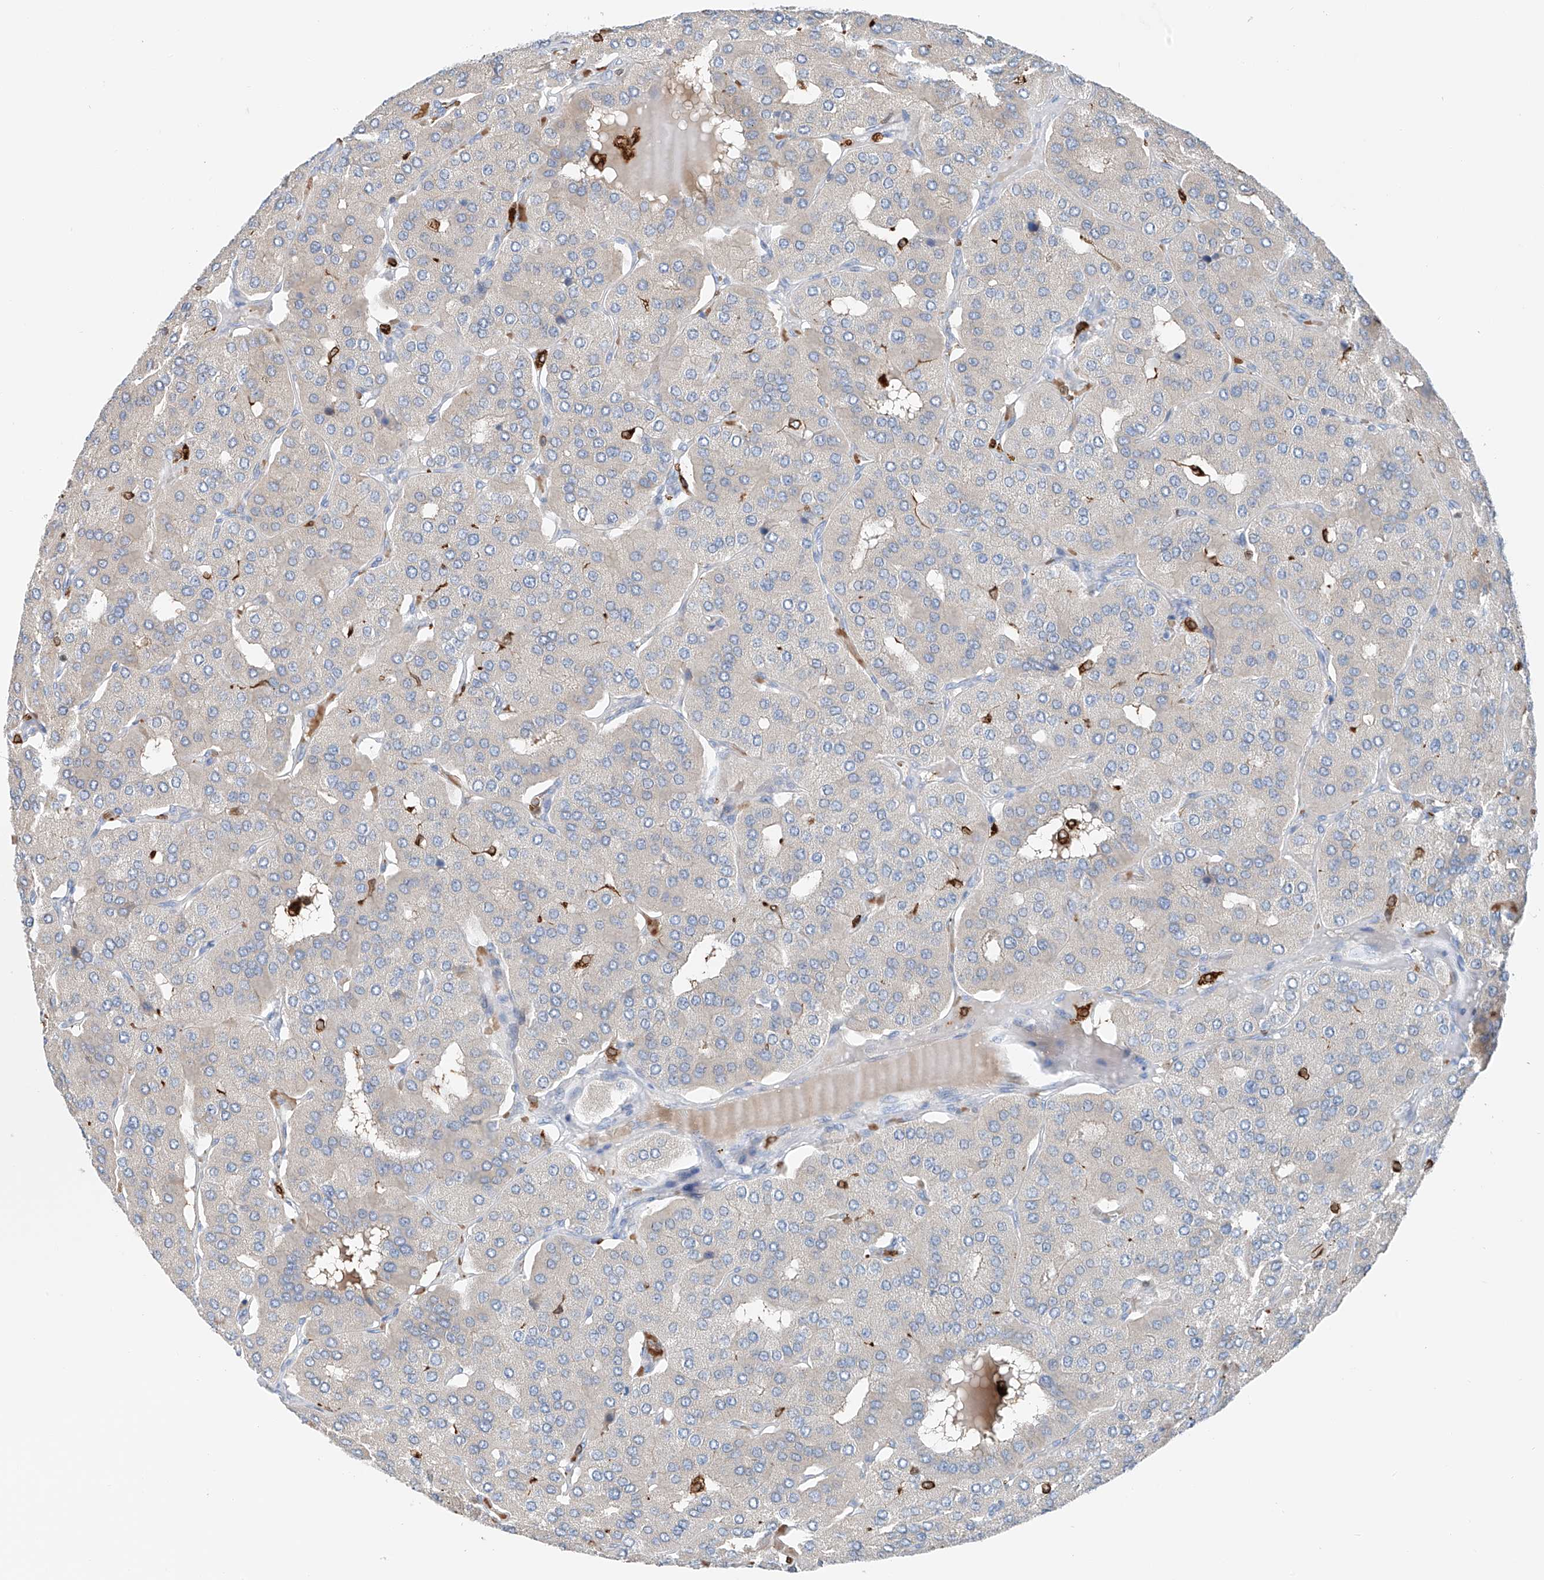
{"staining": {"intensity": "negative", "quantity": "none", "location": "none"}, "tissue": "parathyroid gland", "cell_type": "Glandular cells", "image_type": "normal", "snomed": [{"axis": "morphology", "description": "Normal tissue, NOS"}, {"axis": "morphology", "description": "Adenoma, NOS"}, {"axis": "topography", "description": "Parathyroid gland"}], "caption": "Benign parathyroid gland was stained to show a protein in brown. There is no significant positivity in glandular cells.", "gene": "TBXAS1", "patient": {"sex": "female", "age": 86}}